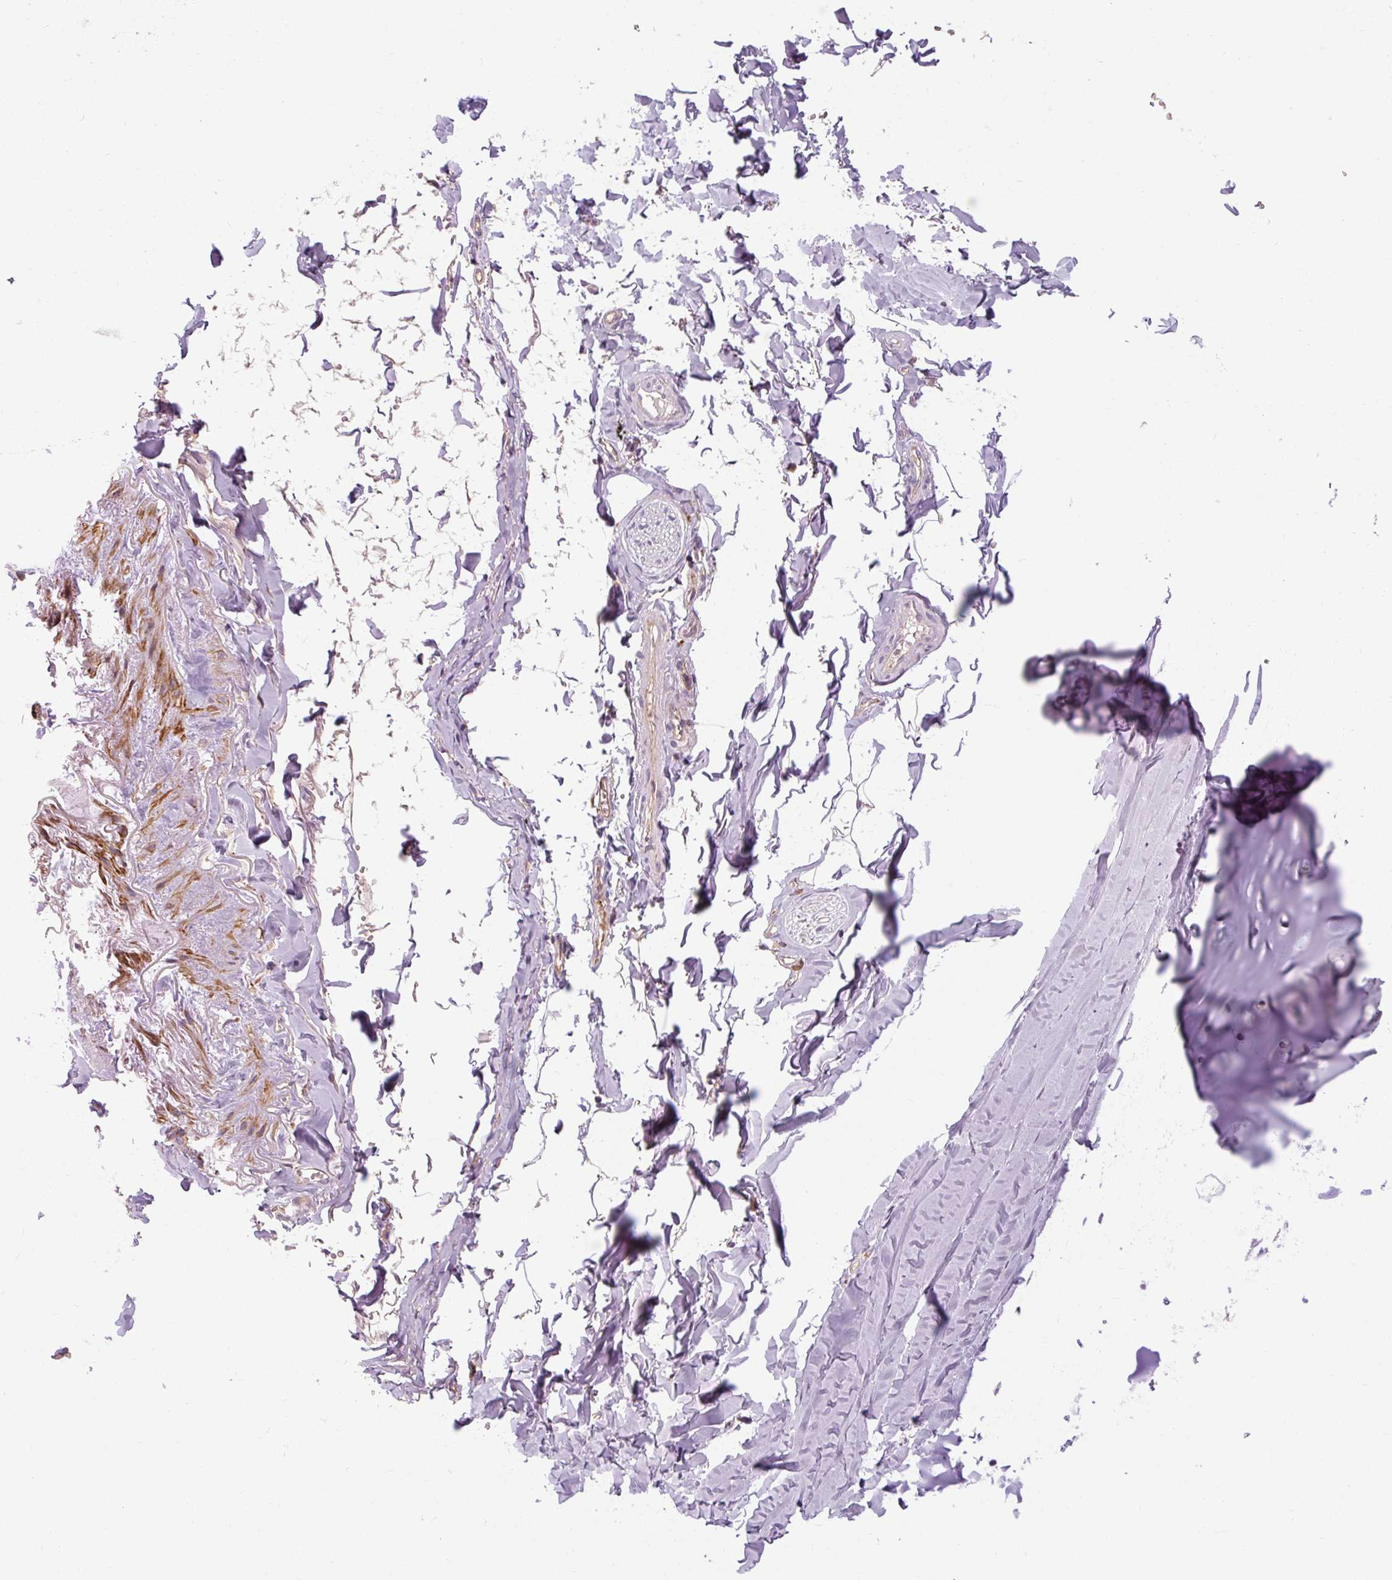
{"staining": {"intensity": "negative", "quantity": "none", "location": "none"}, "tissue": "soft tissue", "cell_type": "Chondrocytes", "image_type": "normal", "snomed": [{"axis": "morphology", "description": "Normal tissue, NOS"}, {"axis": "topography", "description": "Cartilage tissue"}, {"axis": "topography", "description": "Bronchus"}, {"axis": "topography", "description": "Peripheral nerve tissue"}], "caption": "DAB (3,3'-diaminobenzidine) immunohistochemical staining of benign soft tissue shows no significant staining in chondrocytes.", "gene": "PRSS48", "patient": {"sex": "female", "age": 59}}